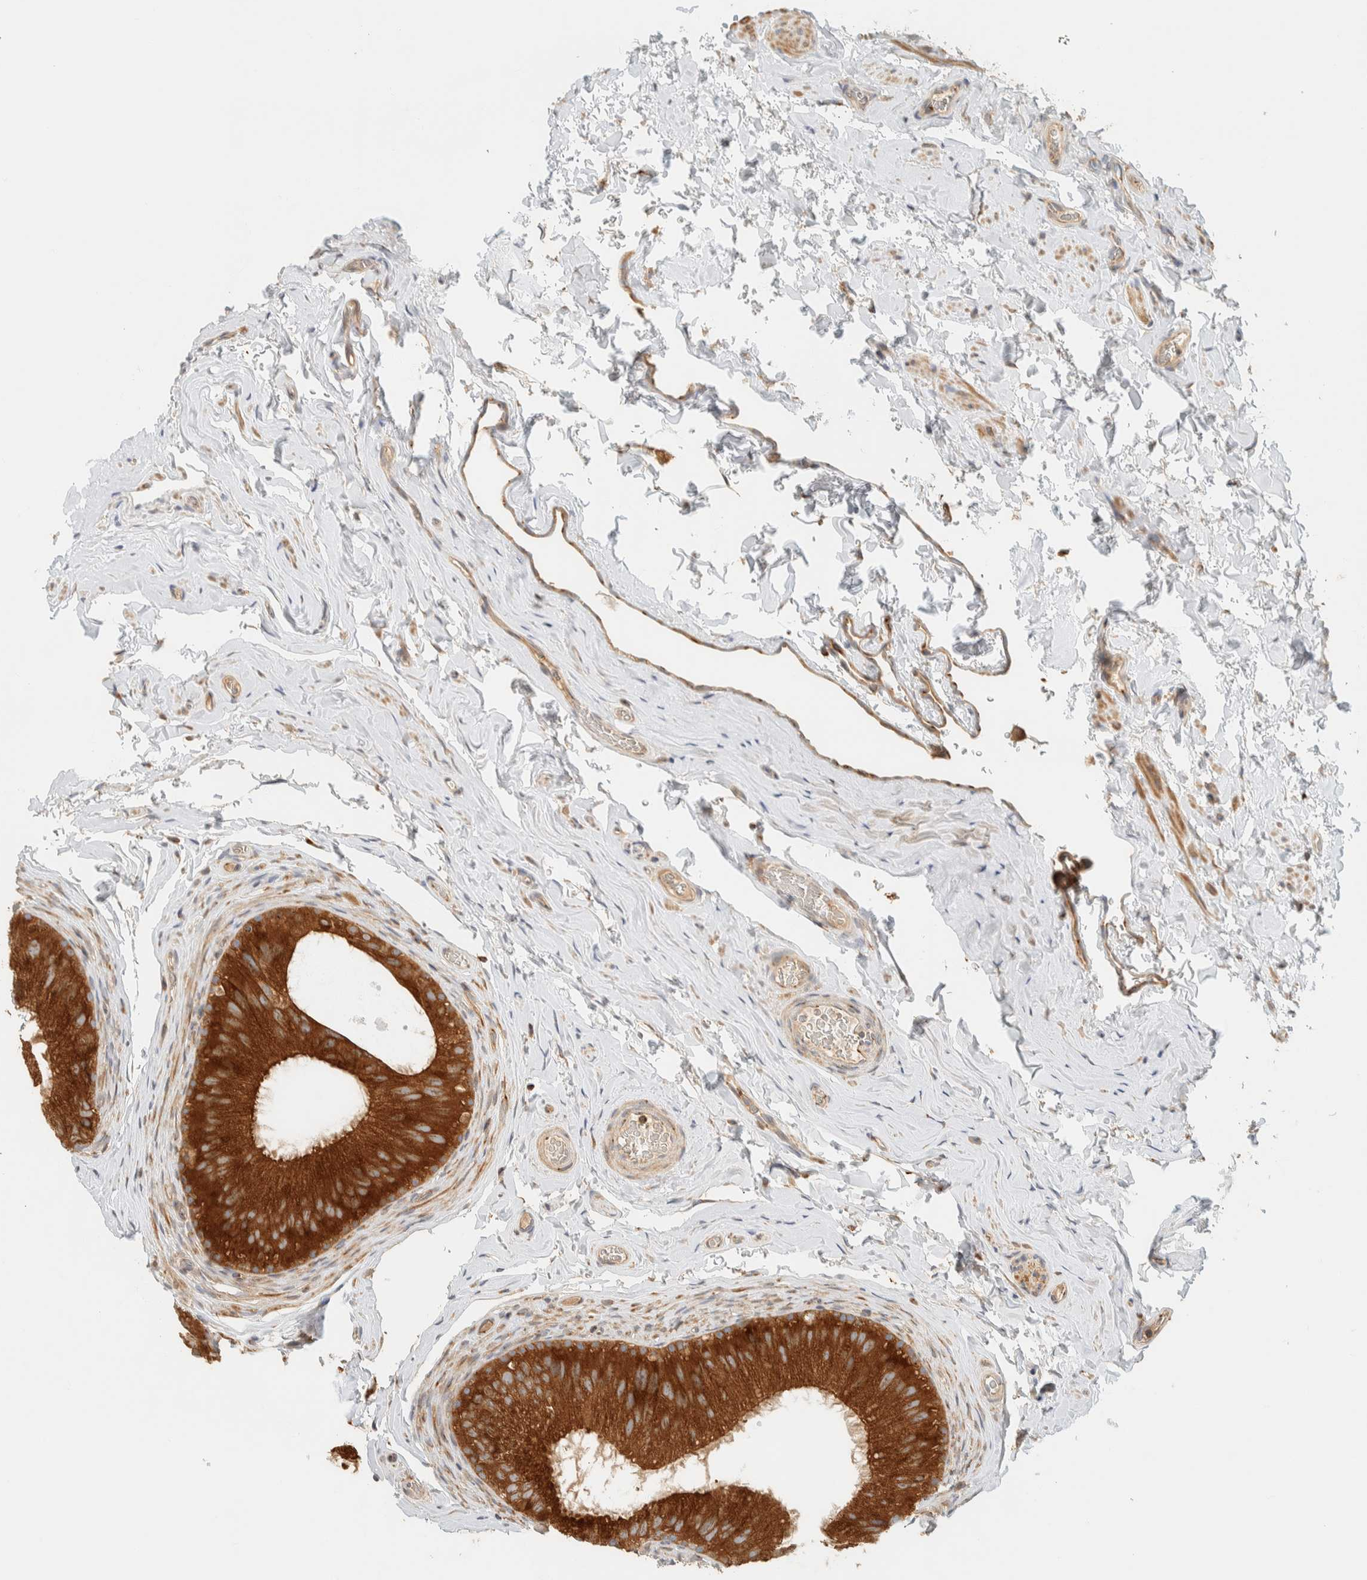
{"staining": {"intensity": "strong", "quantity": ">75%", "location": "cytoplasmic/membranous"}, "tissue": "epididymis", "cell_type": "Glandular cells", "image_type": "normal", "snomed": [{"axis": "morphology", "description": "Normal tissue, NOS"}, {"axis": "topography", "description": "Vascular tissue"}, {"axis": "topography", "description": "Epididymis"}], "caption": "This photomicrograph demonstrates immunohistochemistry (IHC) staining of benign human epididymis, with high strong cytoplasmic/membranous positivity in about >75% of glandular cells.", "gene": "ARFGEF1", "patient": {"sex": "male", "age": 49}}